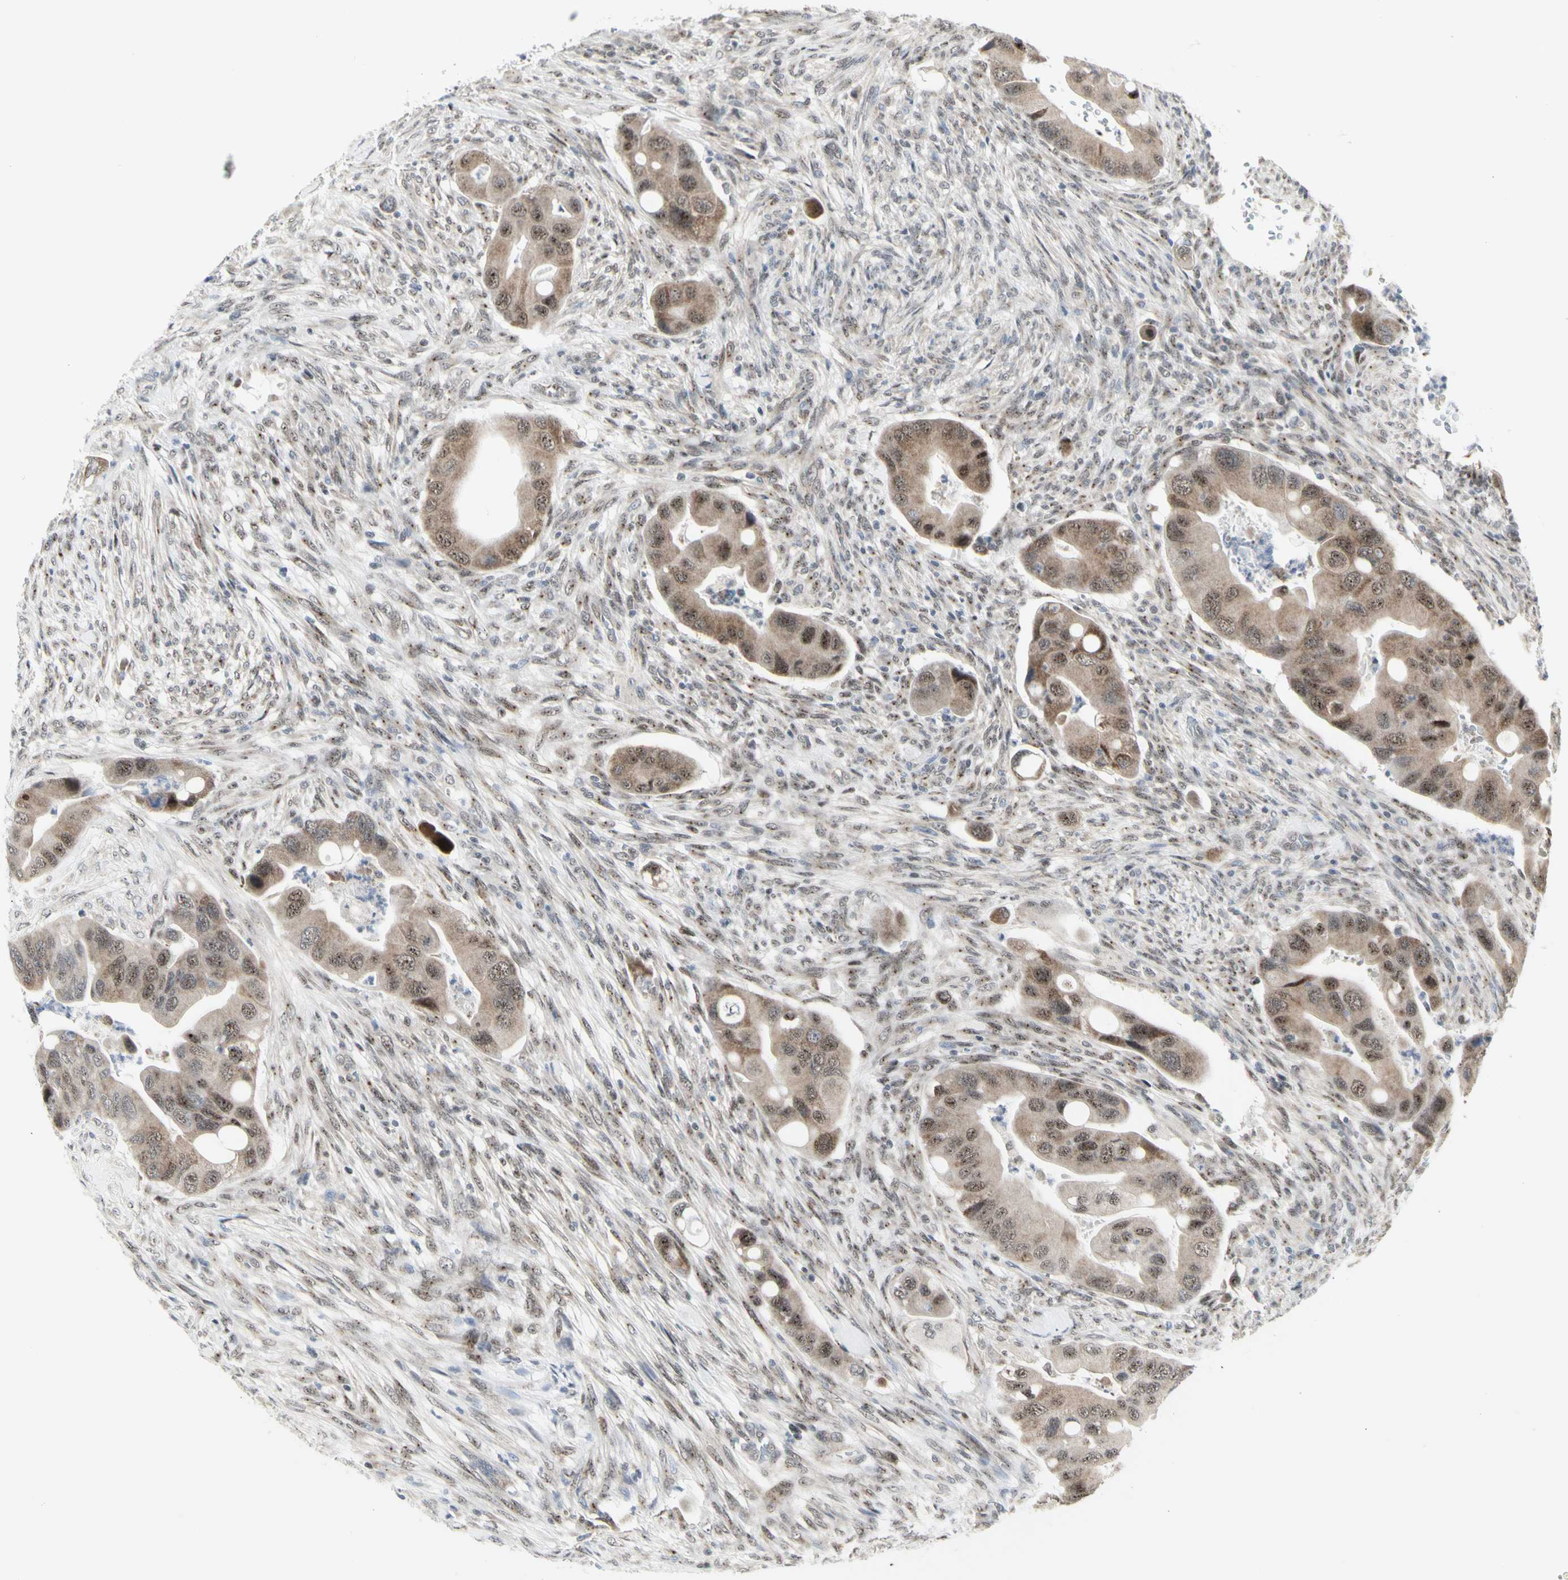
{"staining": {"intensity": "moderate", "quantity": ">75%", "location": "cytoplasmic/membranous,nuclear"}, "tissue": "colorectal cancer", "cell_type": "Tumor cells", "image_type": "cancer", "snomed": [{"axis": "morphology", "description": "Adenocarcinoma, NOS"}, {"axis": "topography", "description": "Rectum"}], "caption": "The histopathology image reveals immunohistochemical staining of colorectal cancer. There is moderate cytoplasmic/membranous and nuclear positivity is seen in approximately >75% of tumor cells. (IHC, brightfield microscopy, high magnification).", "gene": "DHRS7B", "patient": {"sex": "female", "age": 57}}